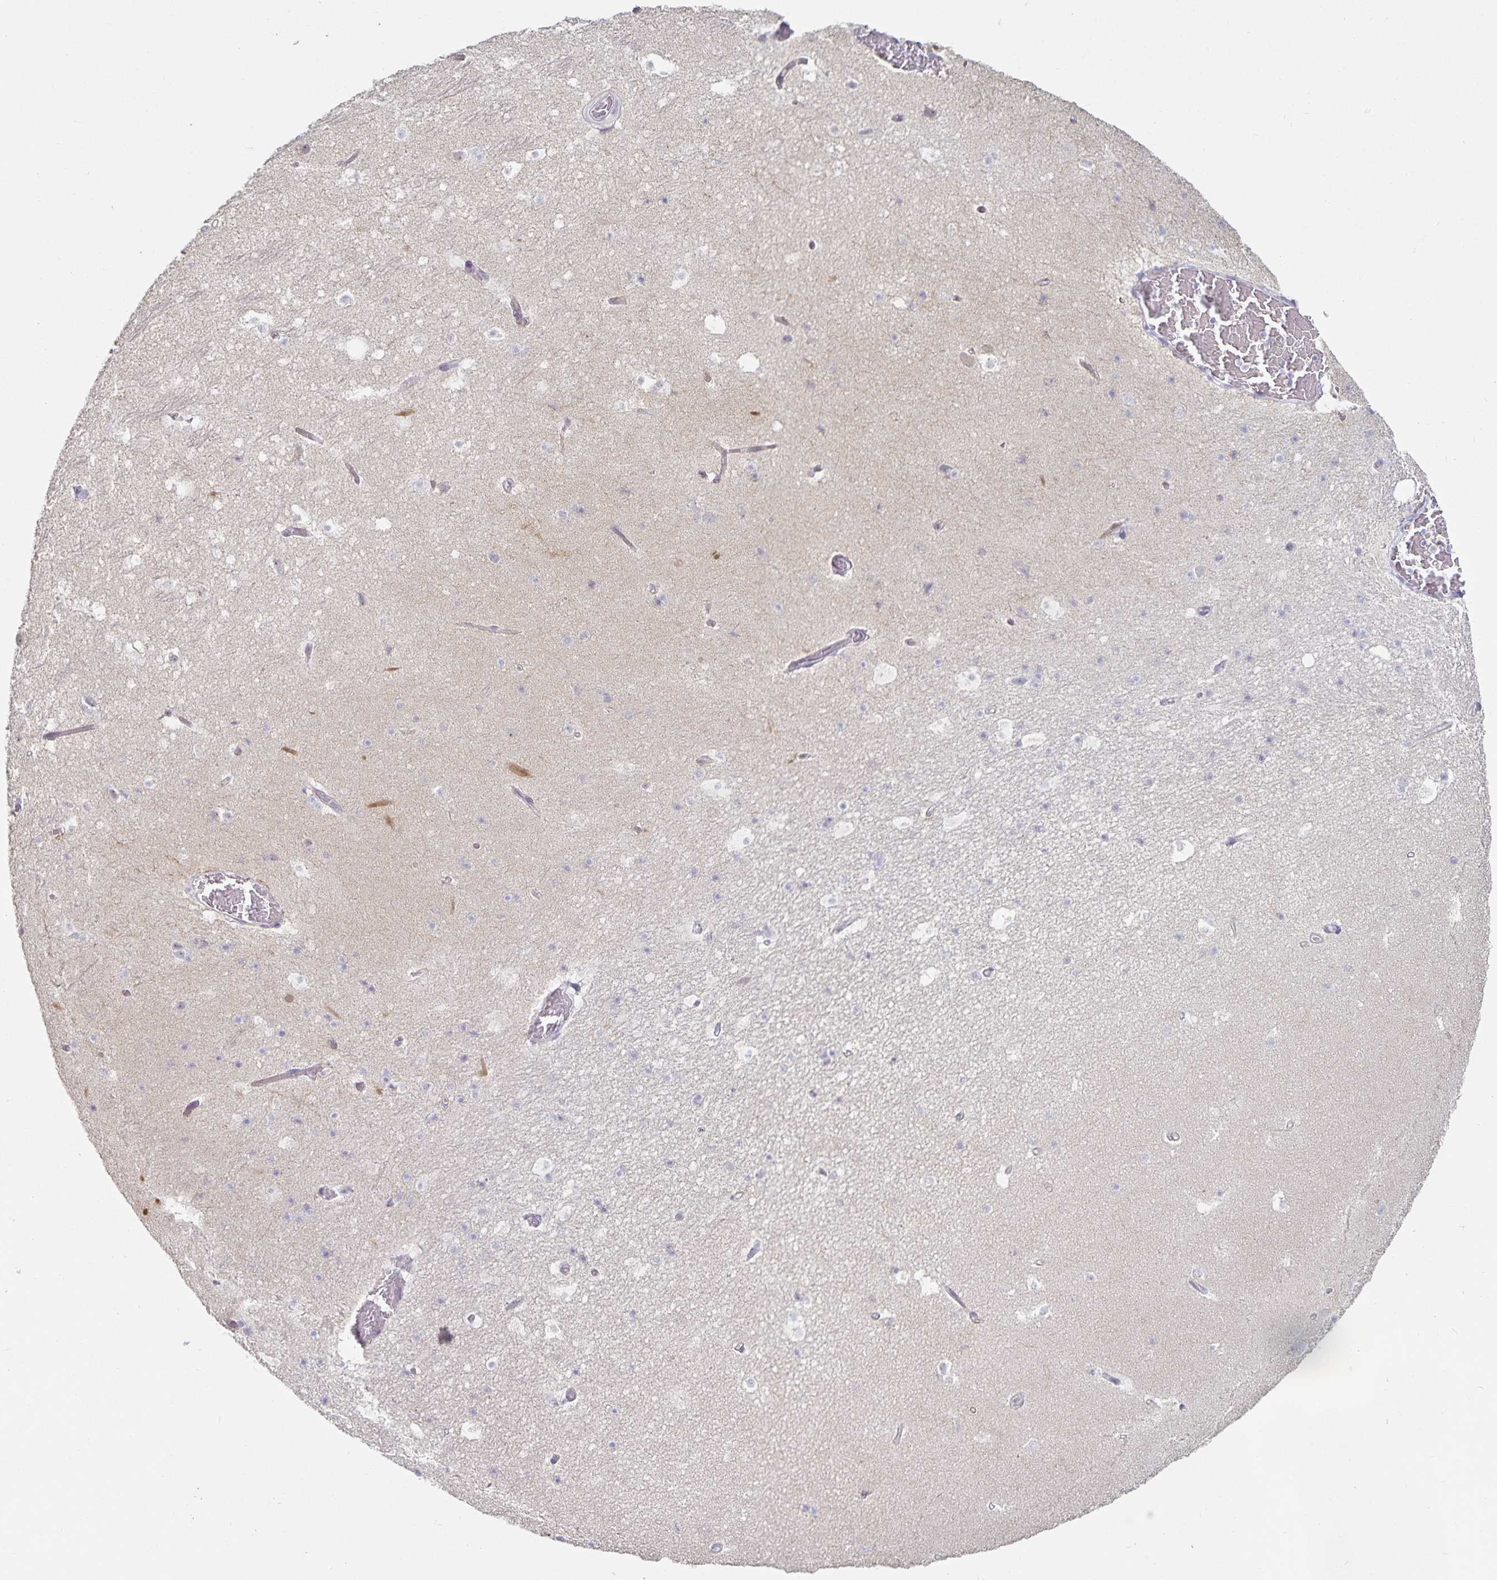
{"staining": {"intensity": "negative", "quantity": "none", "location": "none"}, "tissue": "hippocampus", "cell_type": "Glial cells", "image_type": "normal", "snomed": [{"axis": "morphology", "description": "Normal tissue, NOS"}, {"axis": "topography", "description": "Hippocampus"}], "caption": "A high-resolution histopathology image shows immunohistochemistry (IHC) staining of benign hippocampus, which shows no significant staining in glial cells.", "gene": "DNAH9", "patient": {"sex": "male", "age": 26}}